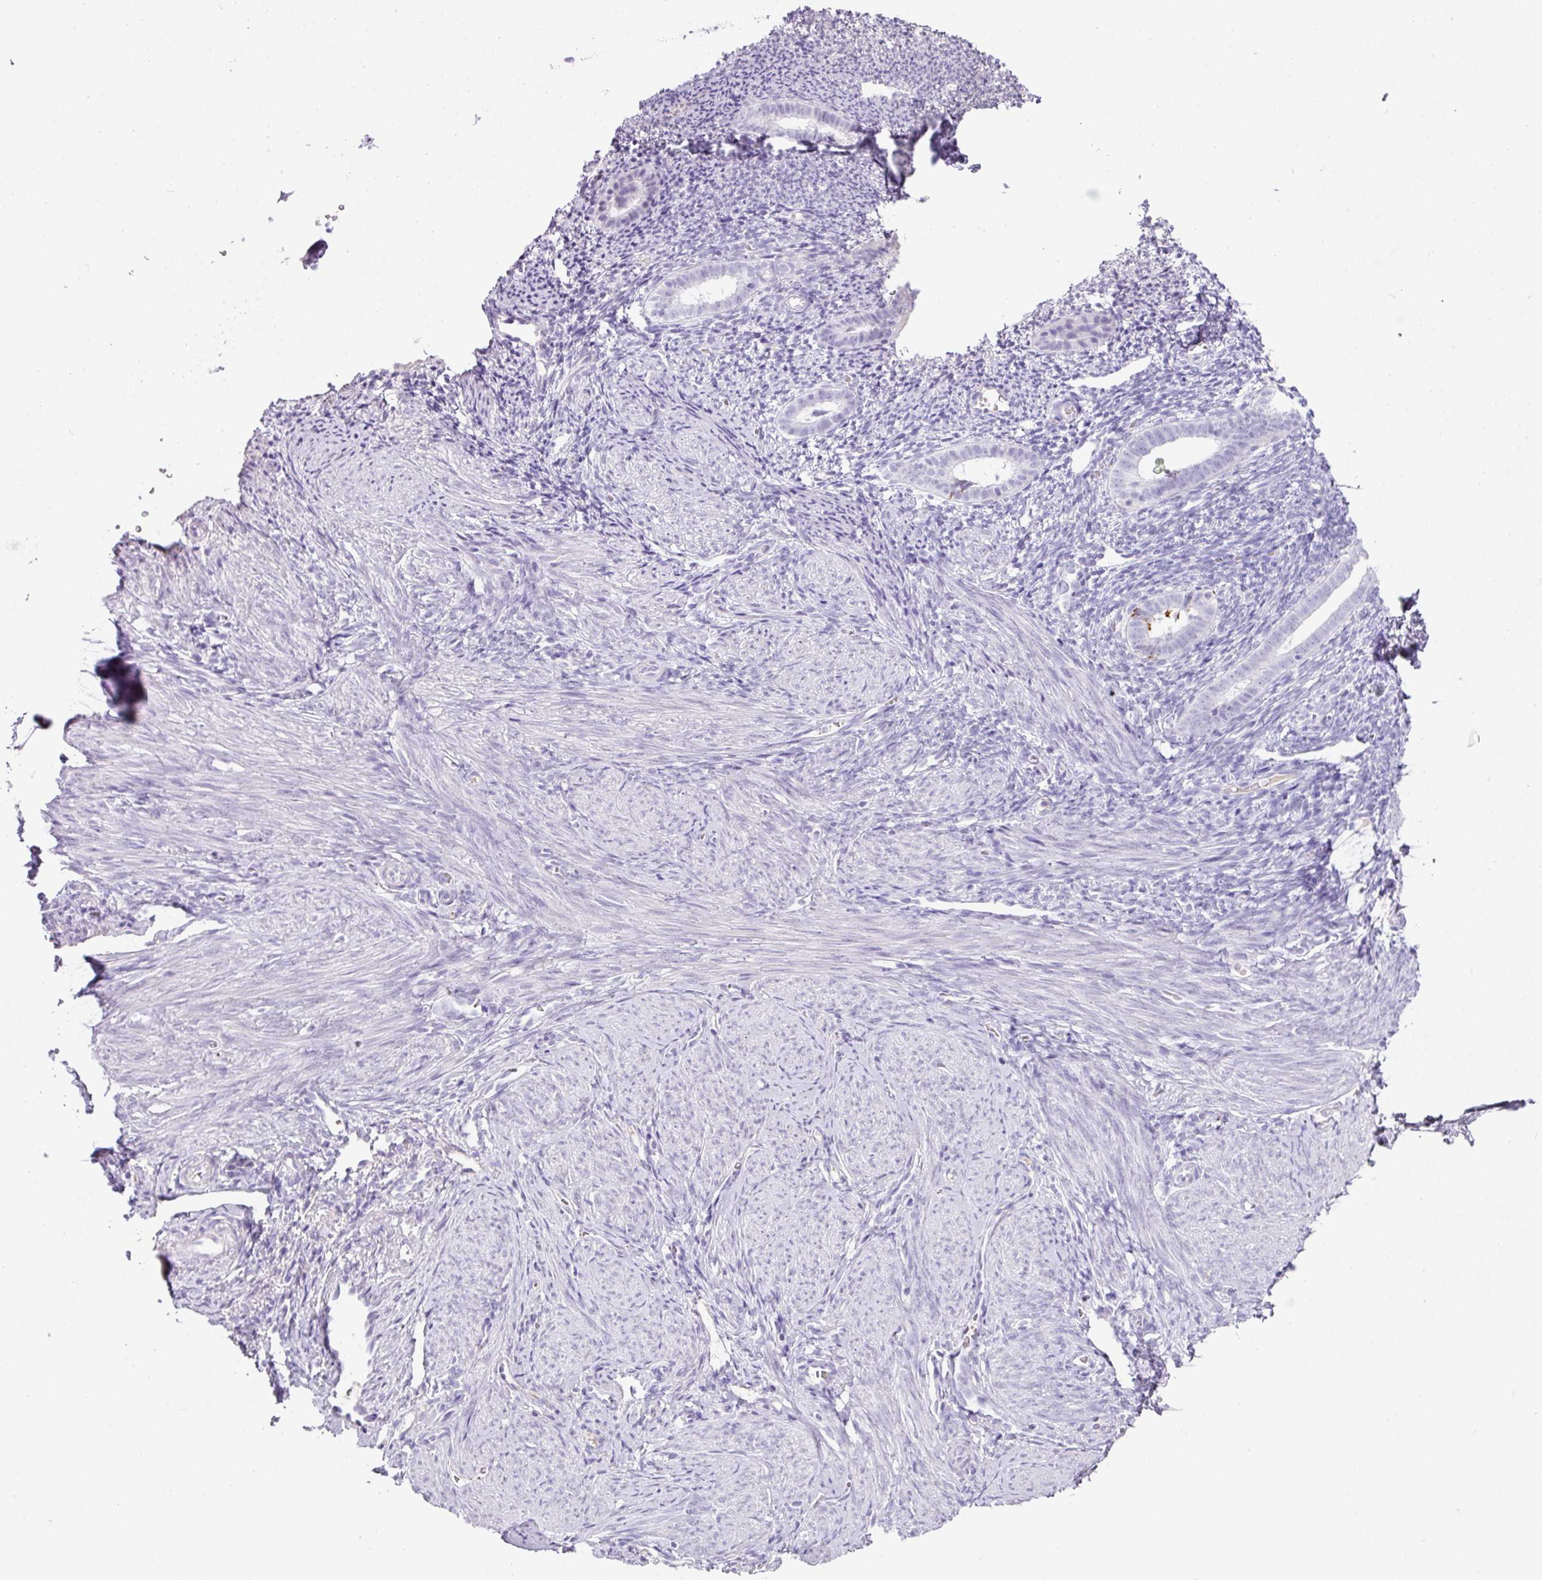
{"staining": {"intensity": "negative", "quantity": "none", "location": "none"}, "tissue": "endometrium", "cell_type": "Cells in endometrial stroma", "image_type": "normal", "snomed": [{"axis": "morphology", "description": "Normal tissue, NOS"}, {"axis": "topography", "description": "Endometrium"}], "caption": "Human endometrium stained for a protein using IHC demonstrates no positivity in cells in endometrial stroma.", "gene": "OR52N1", "patient": {"sex": "female", "age": 39}}